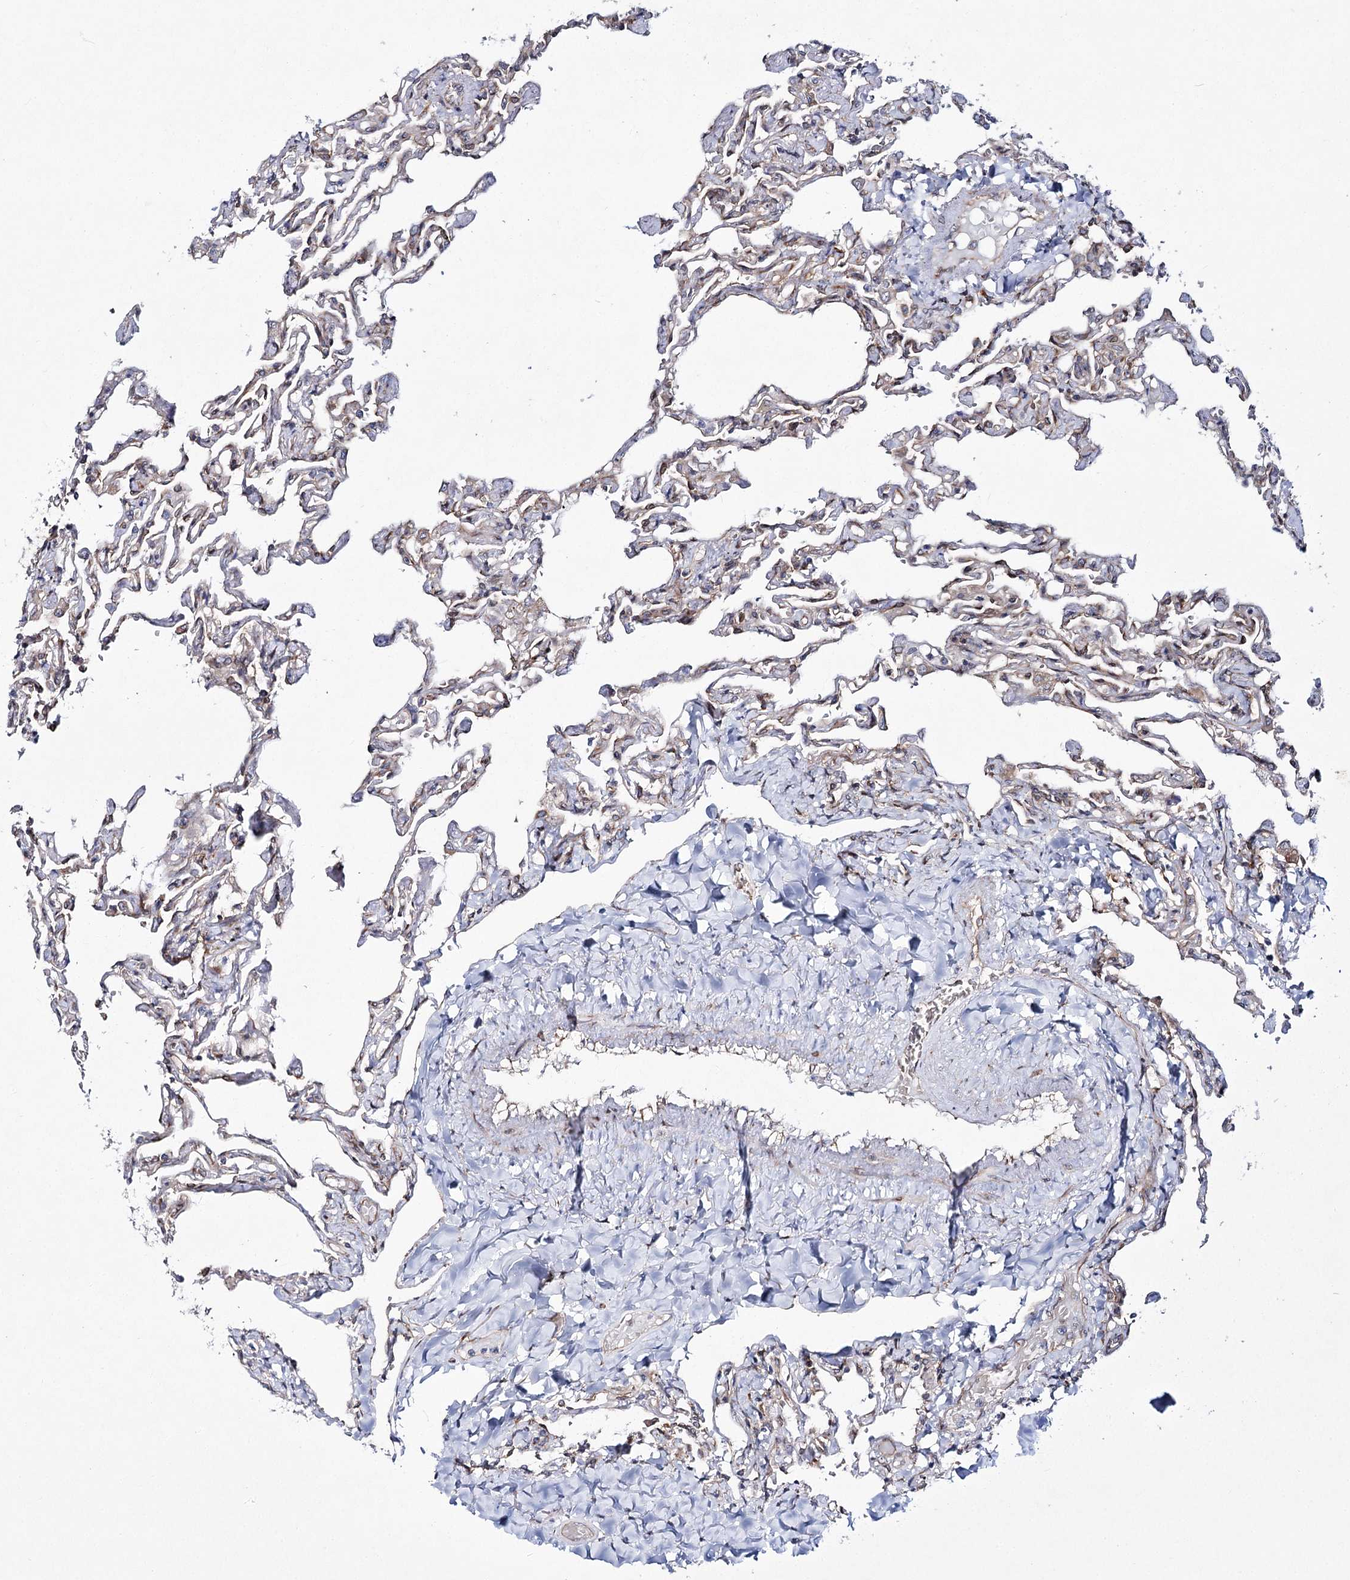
{"staining": {"intensity": "moderate", "quantity": ">75%", "location": "cytoplasmic/membranous"}, "tissue": "lung", "cell_type": "Alveolar cells", "image_type": "normal", "snomed": [{"axis": "morphology", "description": "Normal tissue, NOS"}, {"axis": "topography", "description": "Lung"}], "caption": "Moderate cytoplasmic/membranous protein expression is appreciated in approximately >75% of alveolar cells in lung.", "gene": "VWA2", "patient": {"sex": "male", "age": 21}}